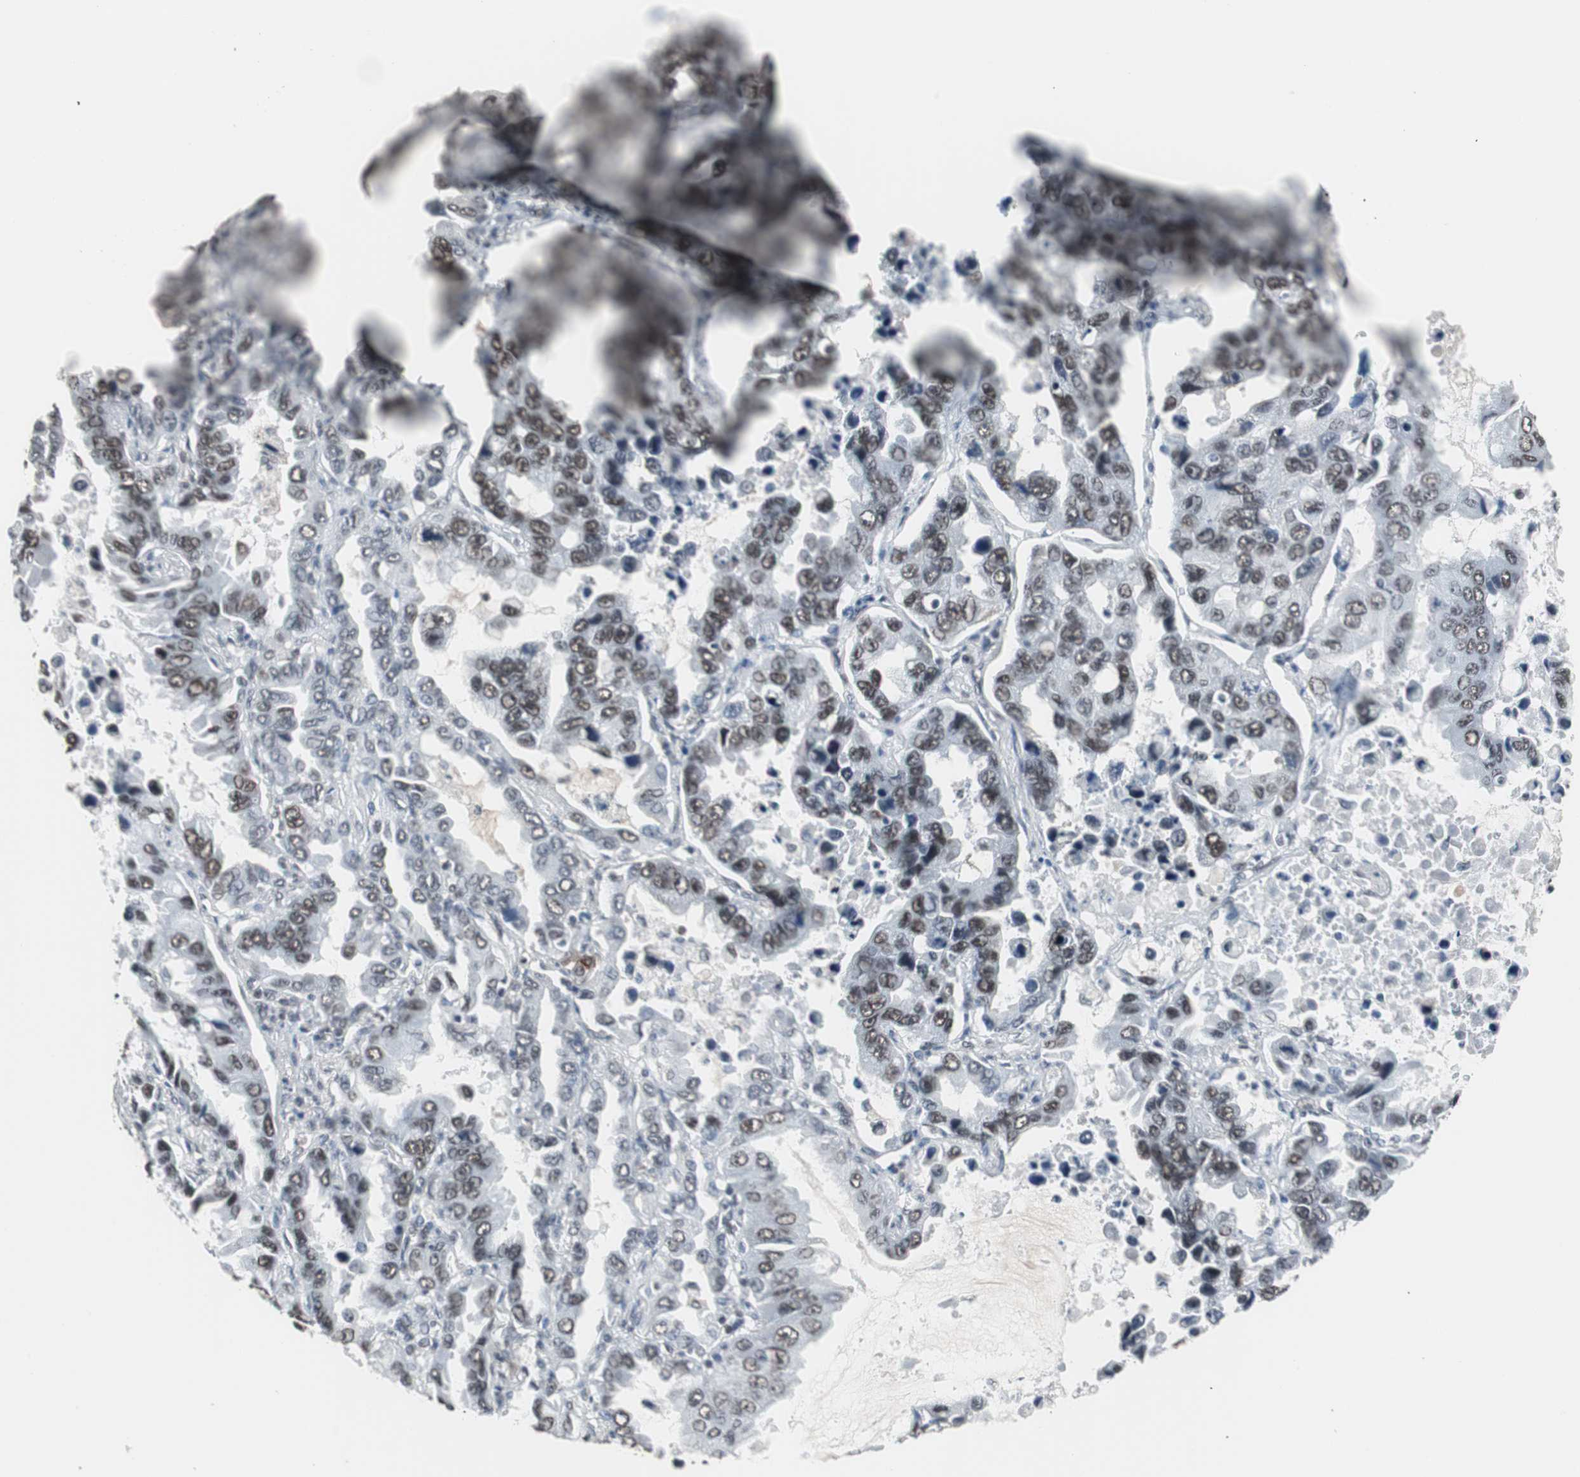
{"staining": {"intensity": "moderate", "quantity": ">75%", "location": "nuclear"}, "tissue": "lung cancer", "cell_type": "Tumor cells", "image_type": "cancer", "snomed": [{"axis": "morphology", "description": "Adenocarcinoma, NOS"}, {"axis": "topography", "description": "Lung"}], "caption": "Lung adenocarcinoma stained with a protein marker demonstrates moderate staining in tumor cells.", "gene": "TAF7", "patient": {"sex": "male", "age": 64}}